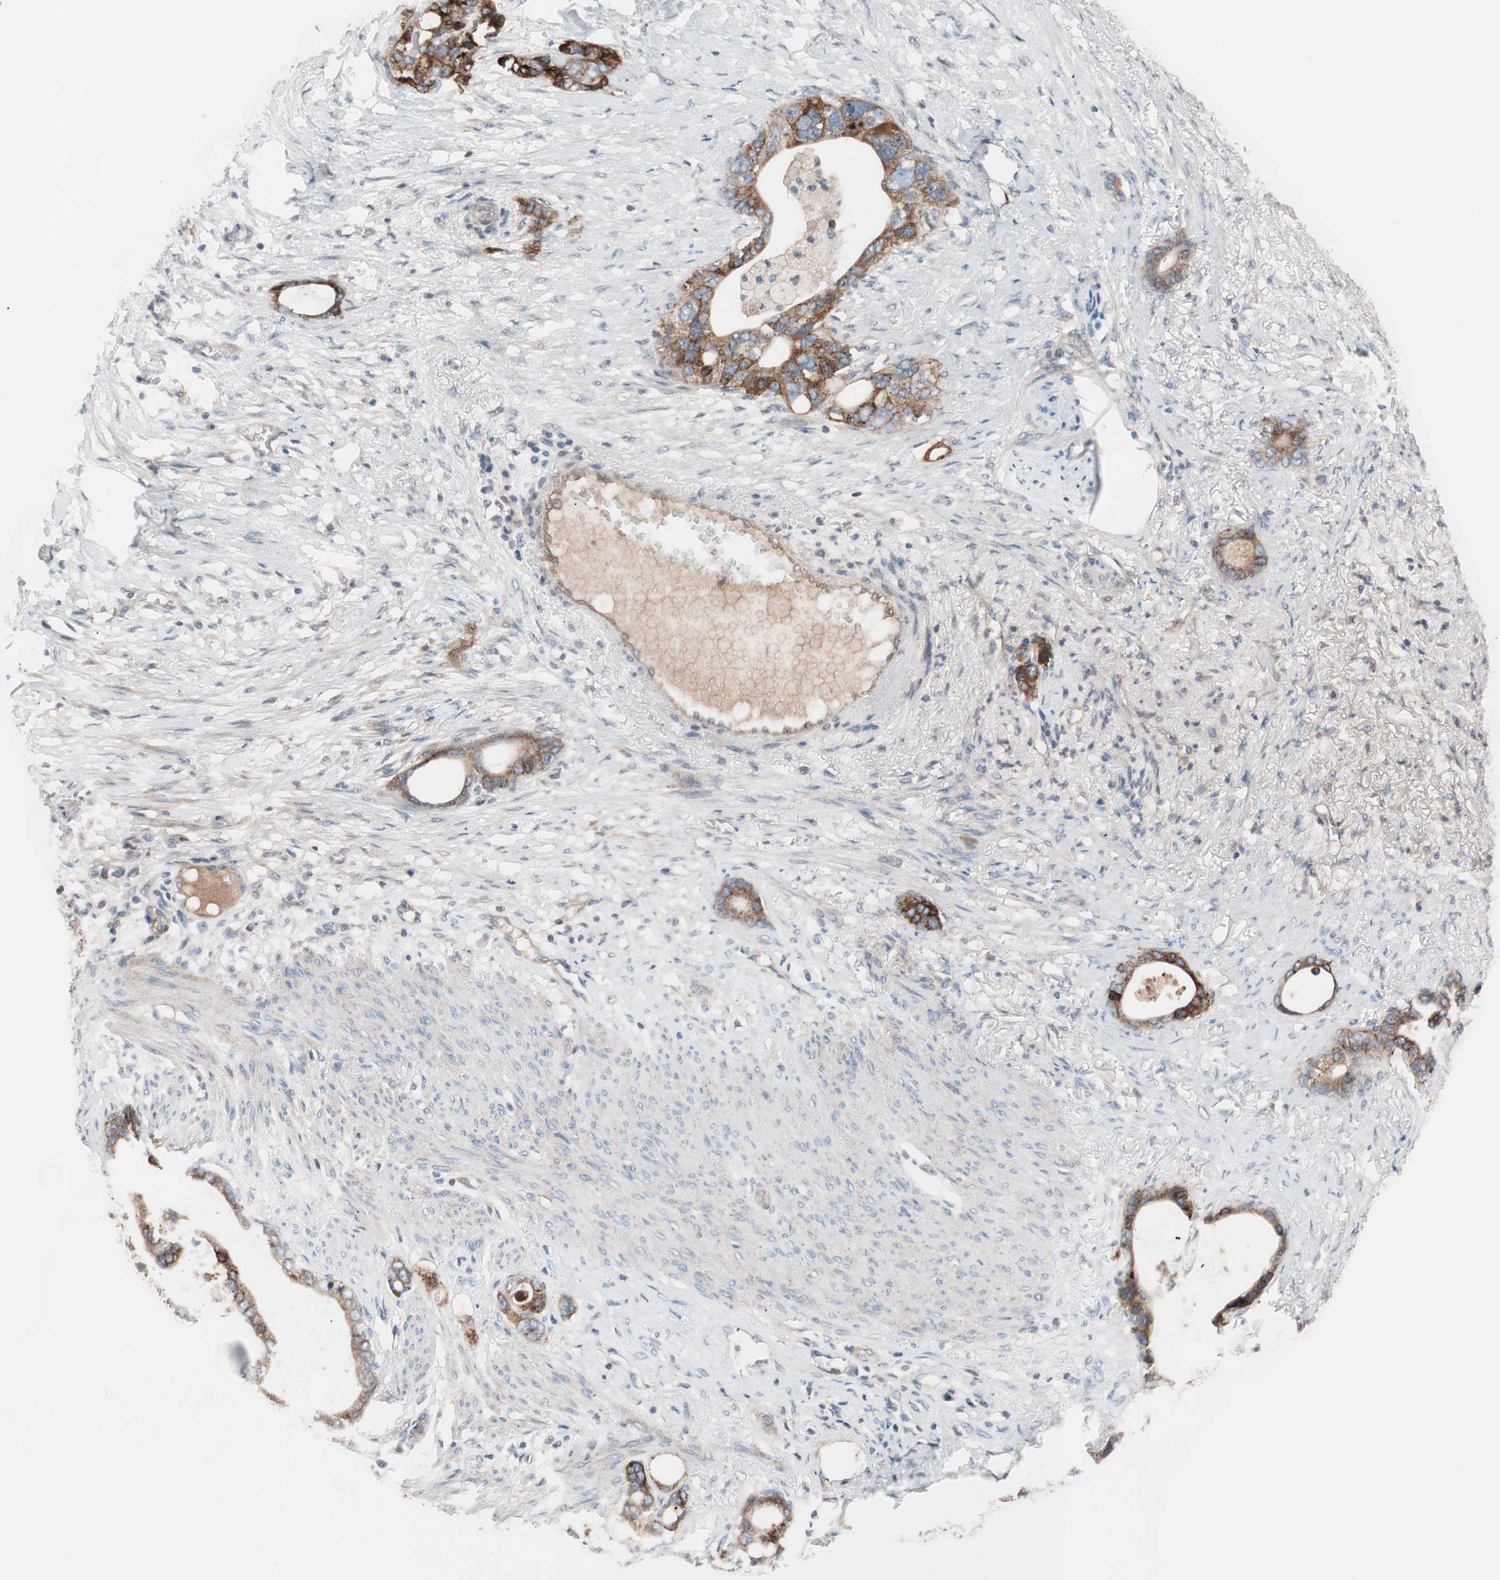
{"staining": {"intensity": "strong", "quantity": ">75%", "location": "cytoplasmic/membranous"}, "tissue": "stomach cancer", "cell_type": "Tumor cells", "image_type": "cancer", "snomed": [{"axis": "morphology", "description": "Adenocarcinoma, NOS"}, {"axis": "topography", "description": "Stomach"}], "caption": "Protein analysis of stomach cancer tissue displays strong cytoplasmic/membranous positivity in approximately >75% of tumor cells. The staining was performed using DAB (3,3'-diaminobenzidine), with brown indicating positive protein expression. Nuclei are stained blue with hematoxylin.", "gene": "SDC4", "patient": {"sex": "female", "age": 75}}